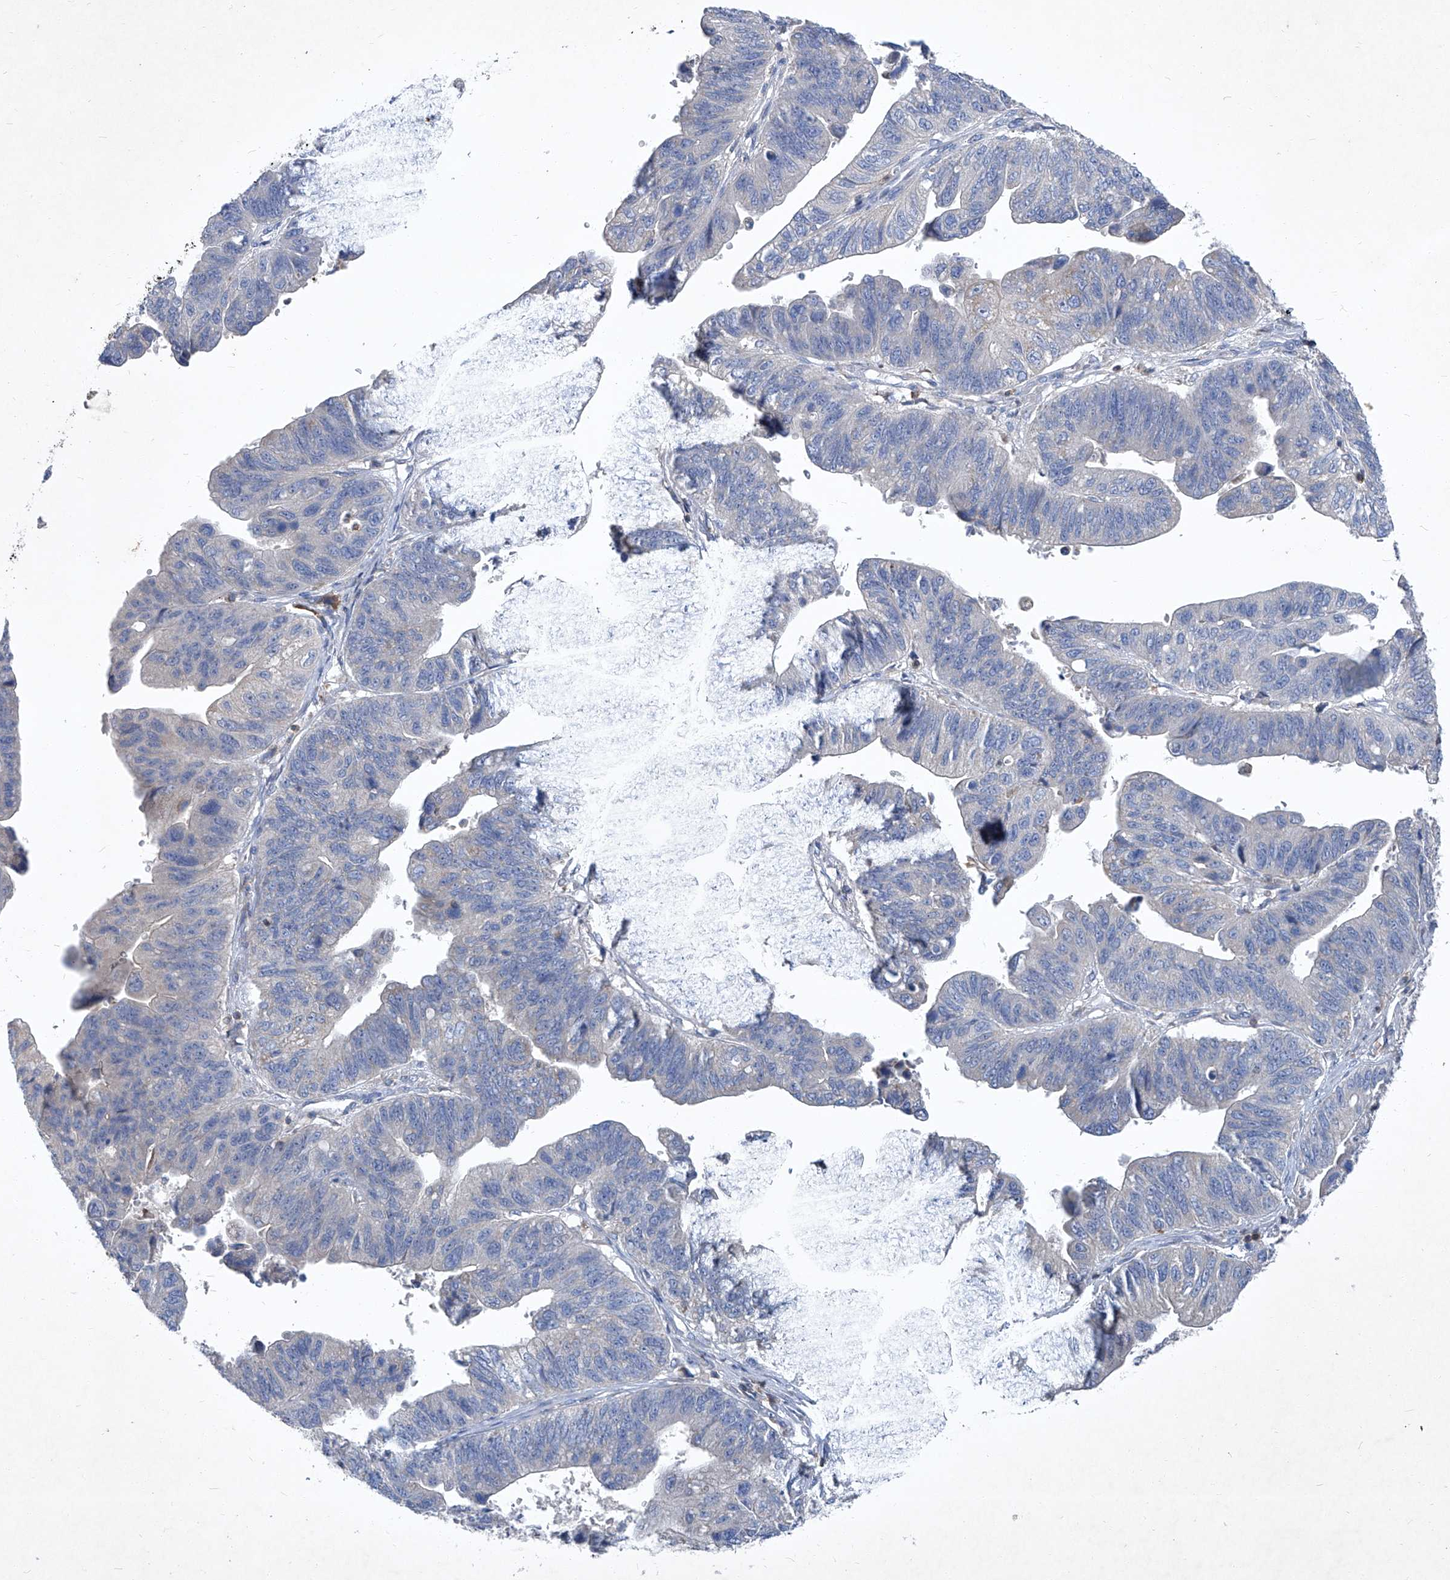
{"staining": {"intensity": "negative", "quantity": "none", "location": "none"}, "tissue": "stomach cancer", "cell_type": "Tumor cells", "image_type": "cancer", "snomed": [{"axis": "morphology", "description": "Adenocarcinoma, NOS"}, {"axis": "topography", "description": "Stomach"}], "caption": "Tumor cells show no significant protein staining in adenocarcinoma (stomach).", "gene": "EPHA8", "patient": {"sex": "male", "age": 59}}